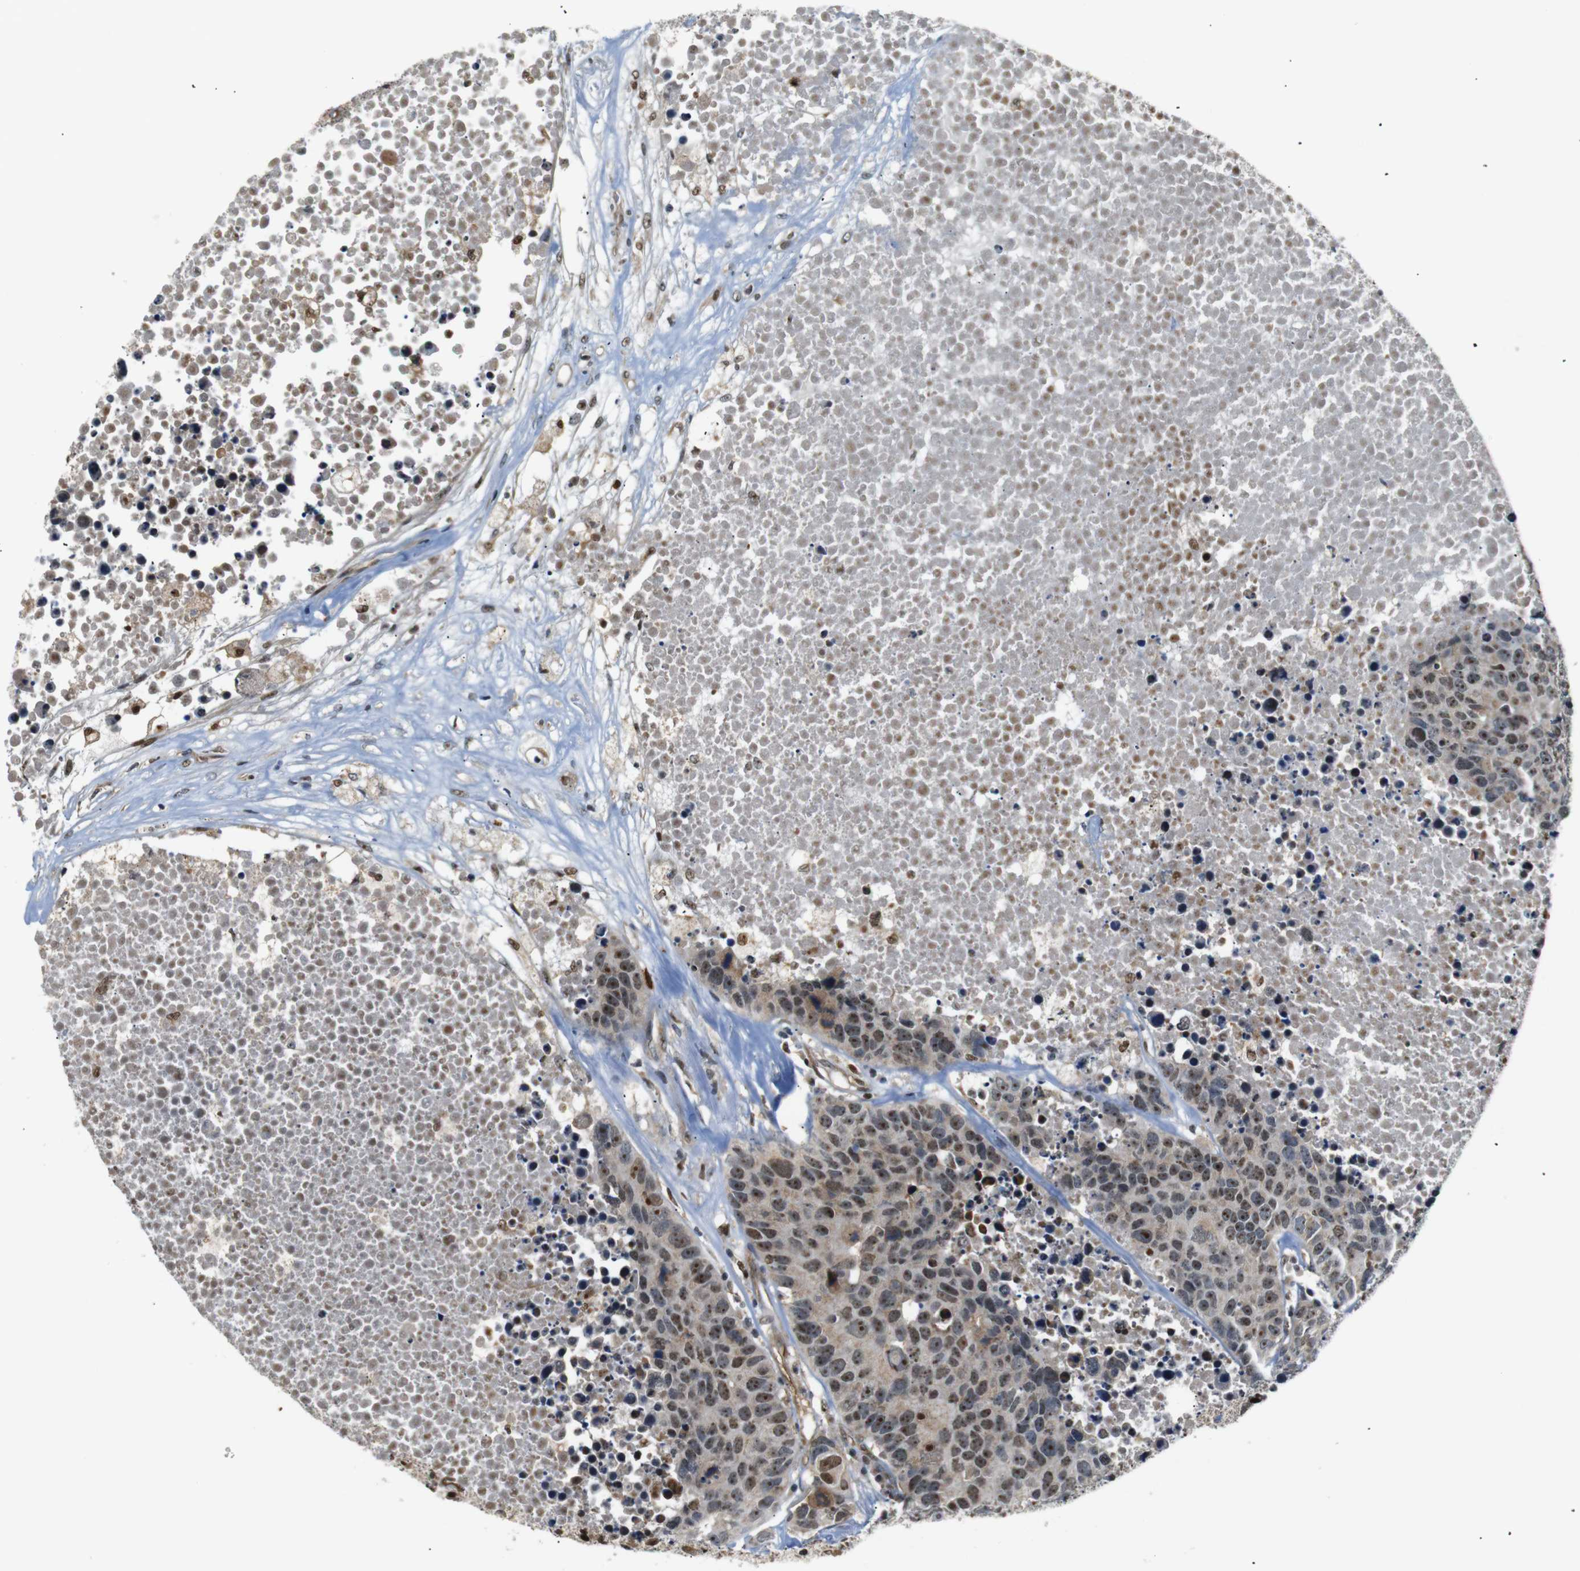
{"staining": {"intensity": "moderate", "quantity": ">75%", "location": "cytoplasmic/membranous,nuclear"}, "tissue": "carcinoid", "cell_type": "Tumor cells", "image_type": "cancer", "snomed": [{"axis": "morphology", "description": "Carcinoid, malignant, NOS"}, {"axis": "topography", "description": "Lung"}], "caption": "Moderate cytoplasmic/membranous and nuclear staining is seen in about >75% of tumor cells in carcinoid (malignant). (Stains: DAB (3,3'-diaminobenzidine) in brown, nuclei in blue, Microscopy: brightfield microscopy at high magnification).", "gene": "PARN", "patient": {"sex": "male", "age": 60}}